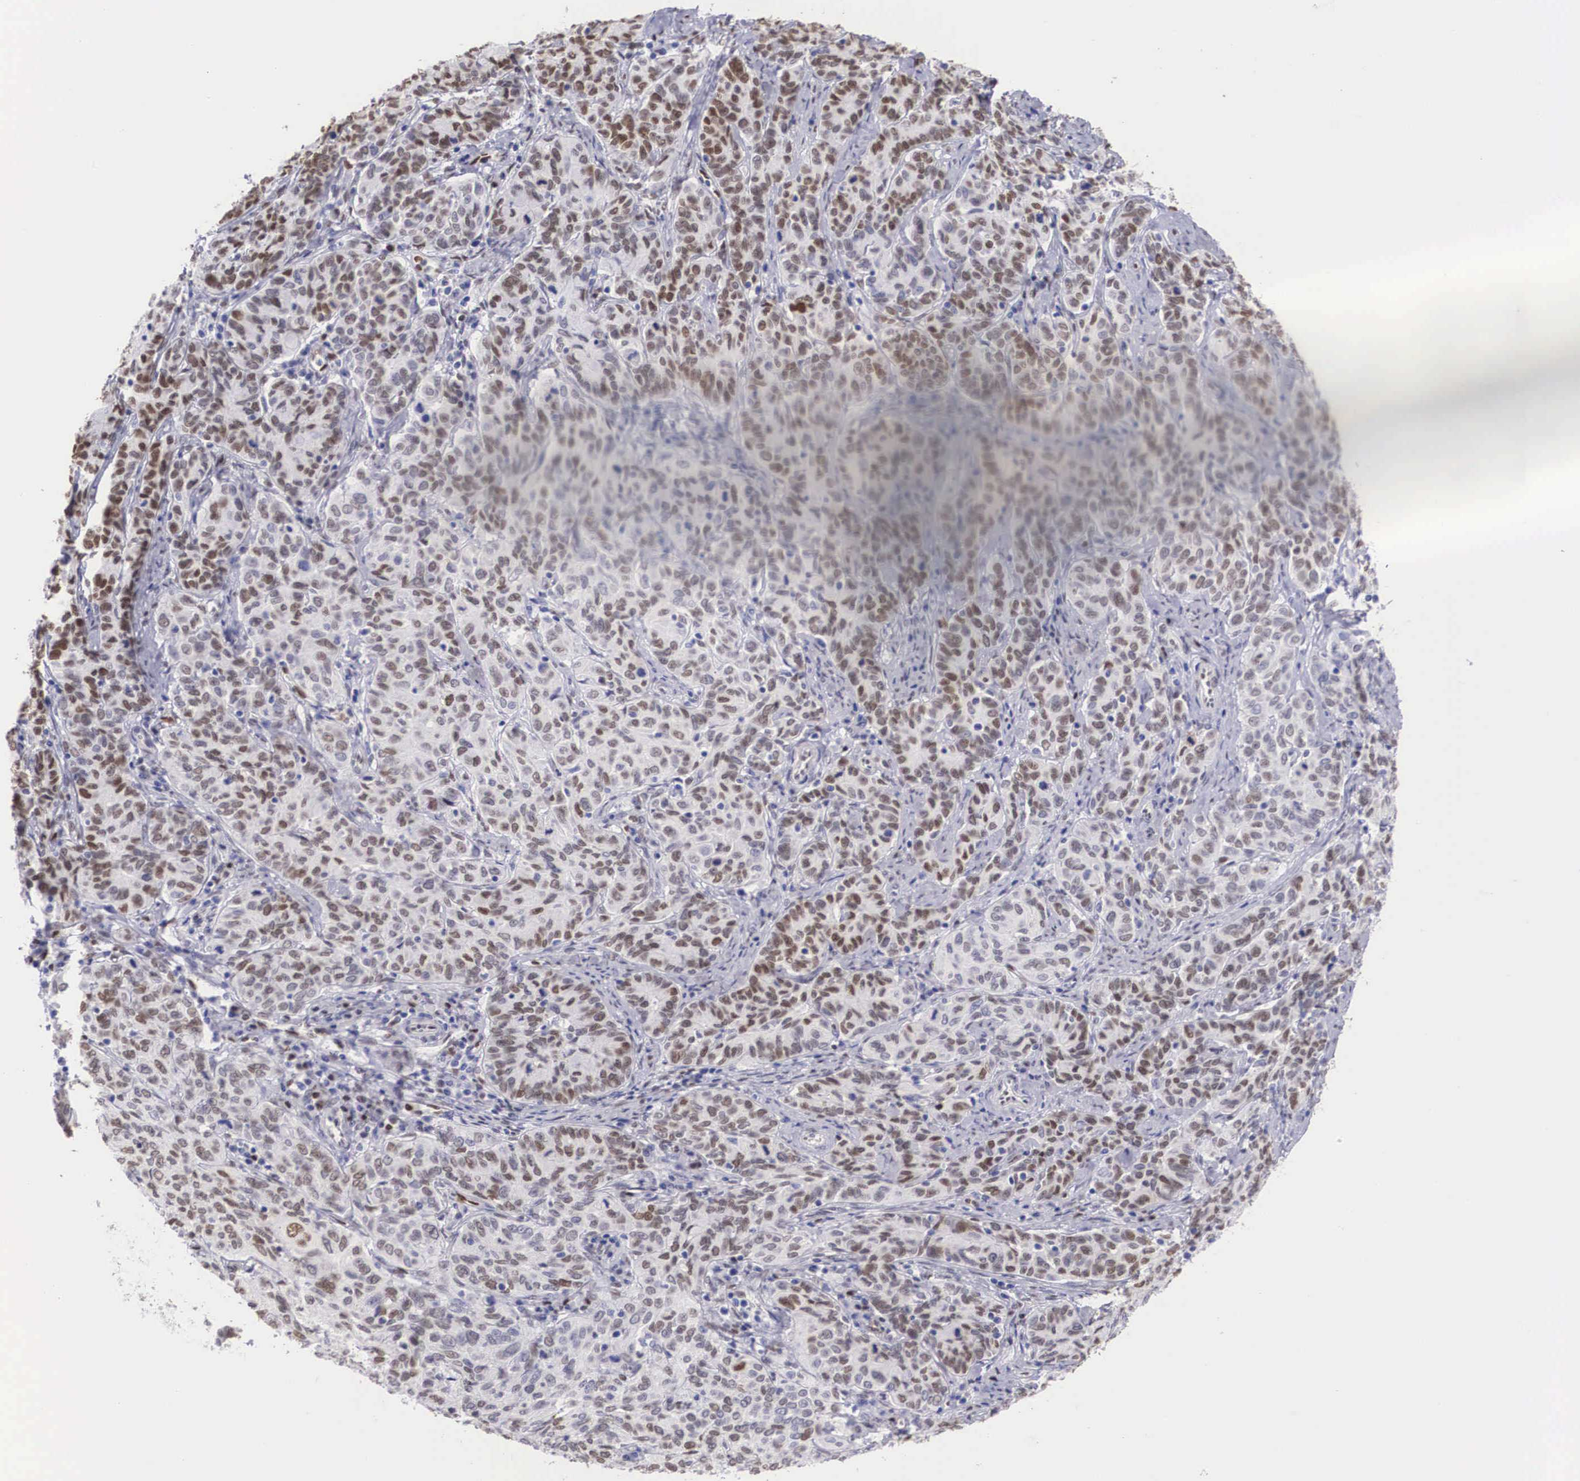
{"staining": {"intensity": "moderate", "quantity": "25%-75%", "location": "nuclear"}, "tissue": "cervical cancer", "cell_type": "Tumor cells", "image_type": "cancer", "snomed": [{"axis": "morphology", "description": "Squamous cell carcinoma, NOS"}, {"axis": "topography", "description": "Cervix"}], "caption": "About 25%-75% of tumor cells in human squamous cell carcinoma (cervical) exhibit moderate nuclear protein staining as visualized by brown immunohistochemical staining.", "gene": "HMGN5", "patient": {"sex": "female", "age": 38}}